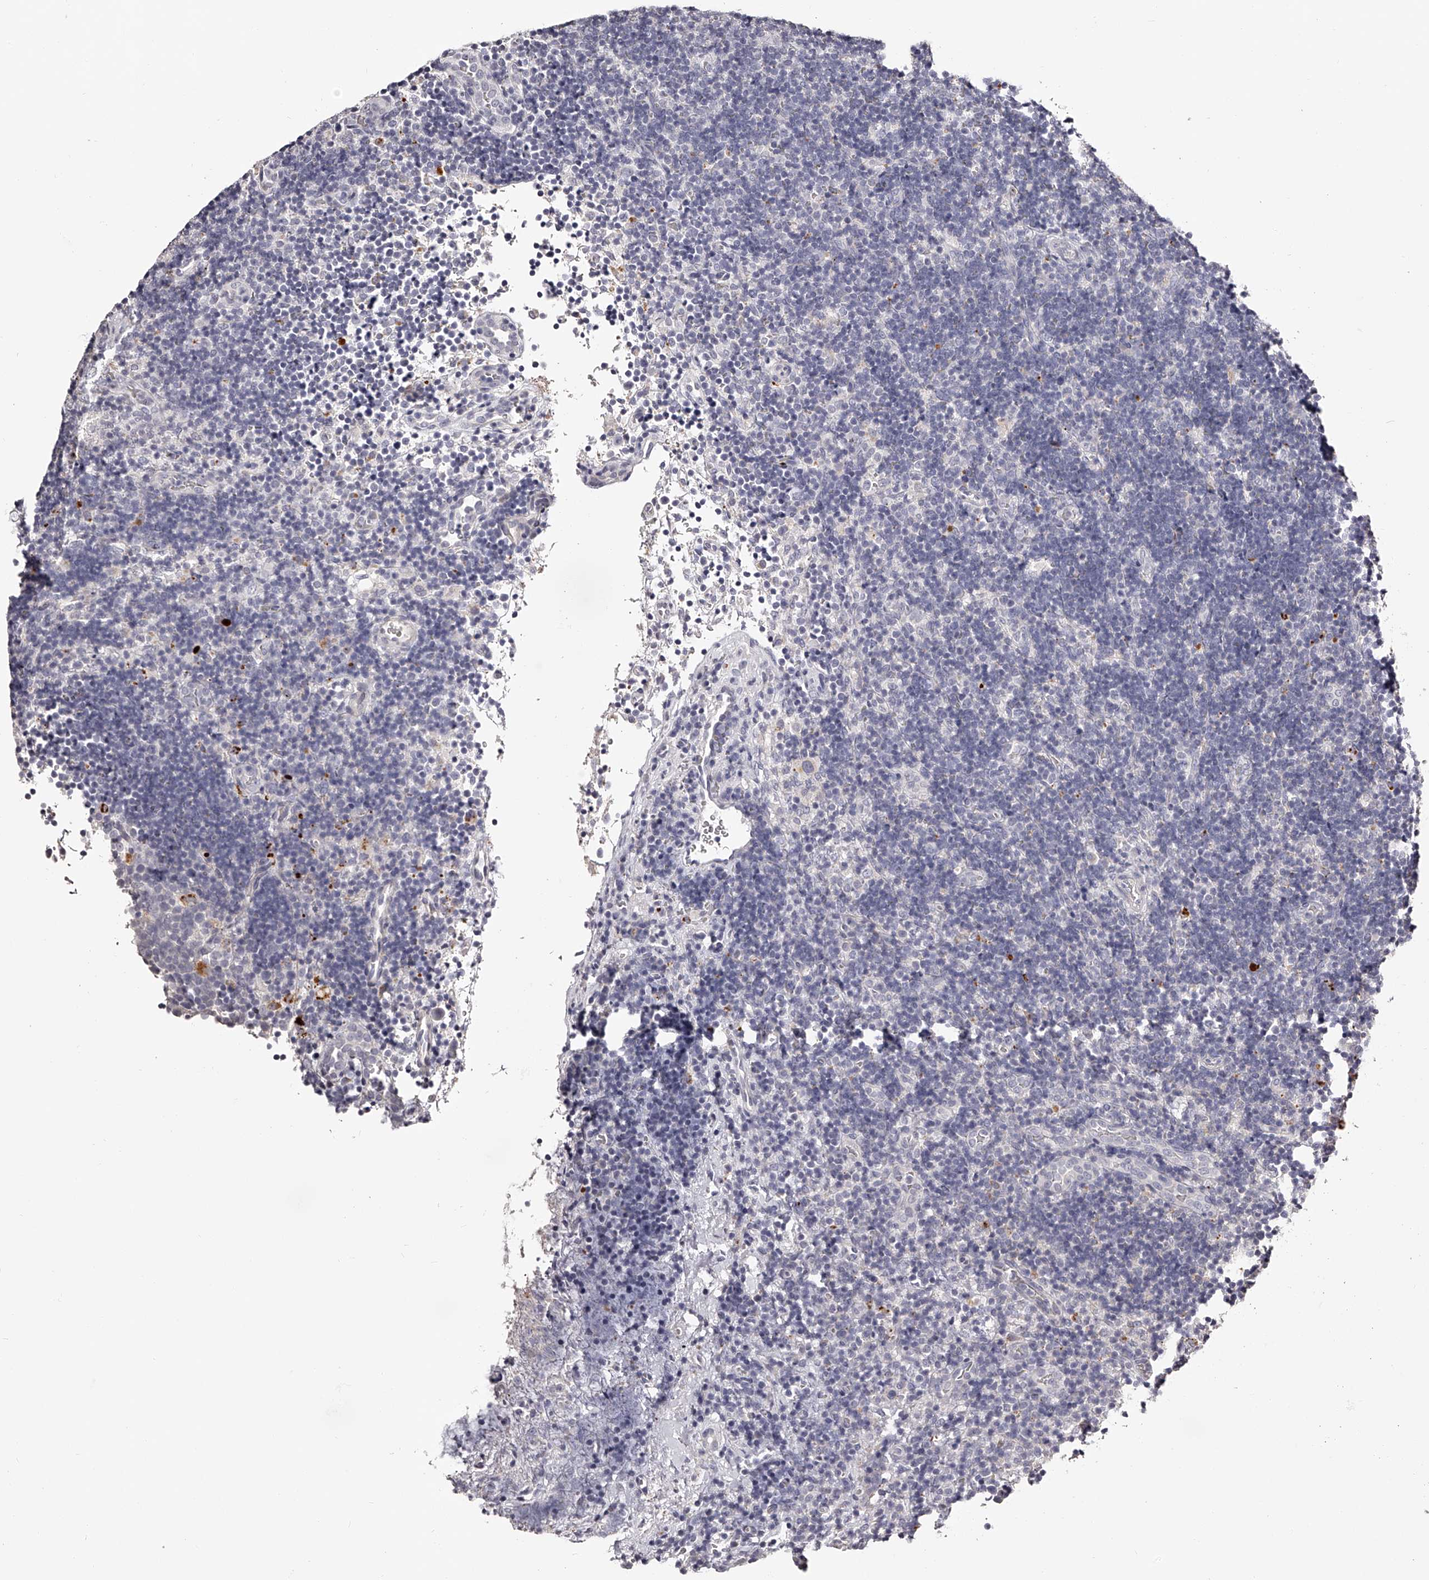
{"staining": {"intensity": "negative", "quantity": "none", "location": "none"}, "tissue": "lymph node", "cell_type": "Germinal center cells", "image_type": "normal", "snomed": [{"axis": "morphology", "description": "Normal tissue, NOS"}, {"axis": "topography", "description": "Lymph node"}], "caption": "Photomicrograph shows no significant protein staining in germinal center cells of benign lymph node.", "gene": "SLC35D3", "patient": {"sex": "female", "age": 22}}